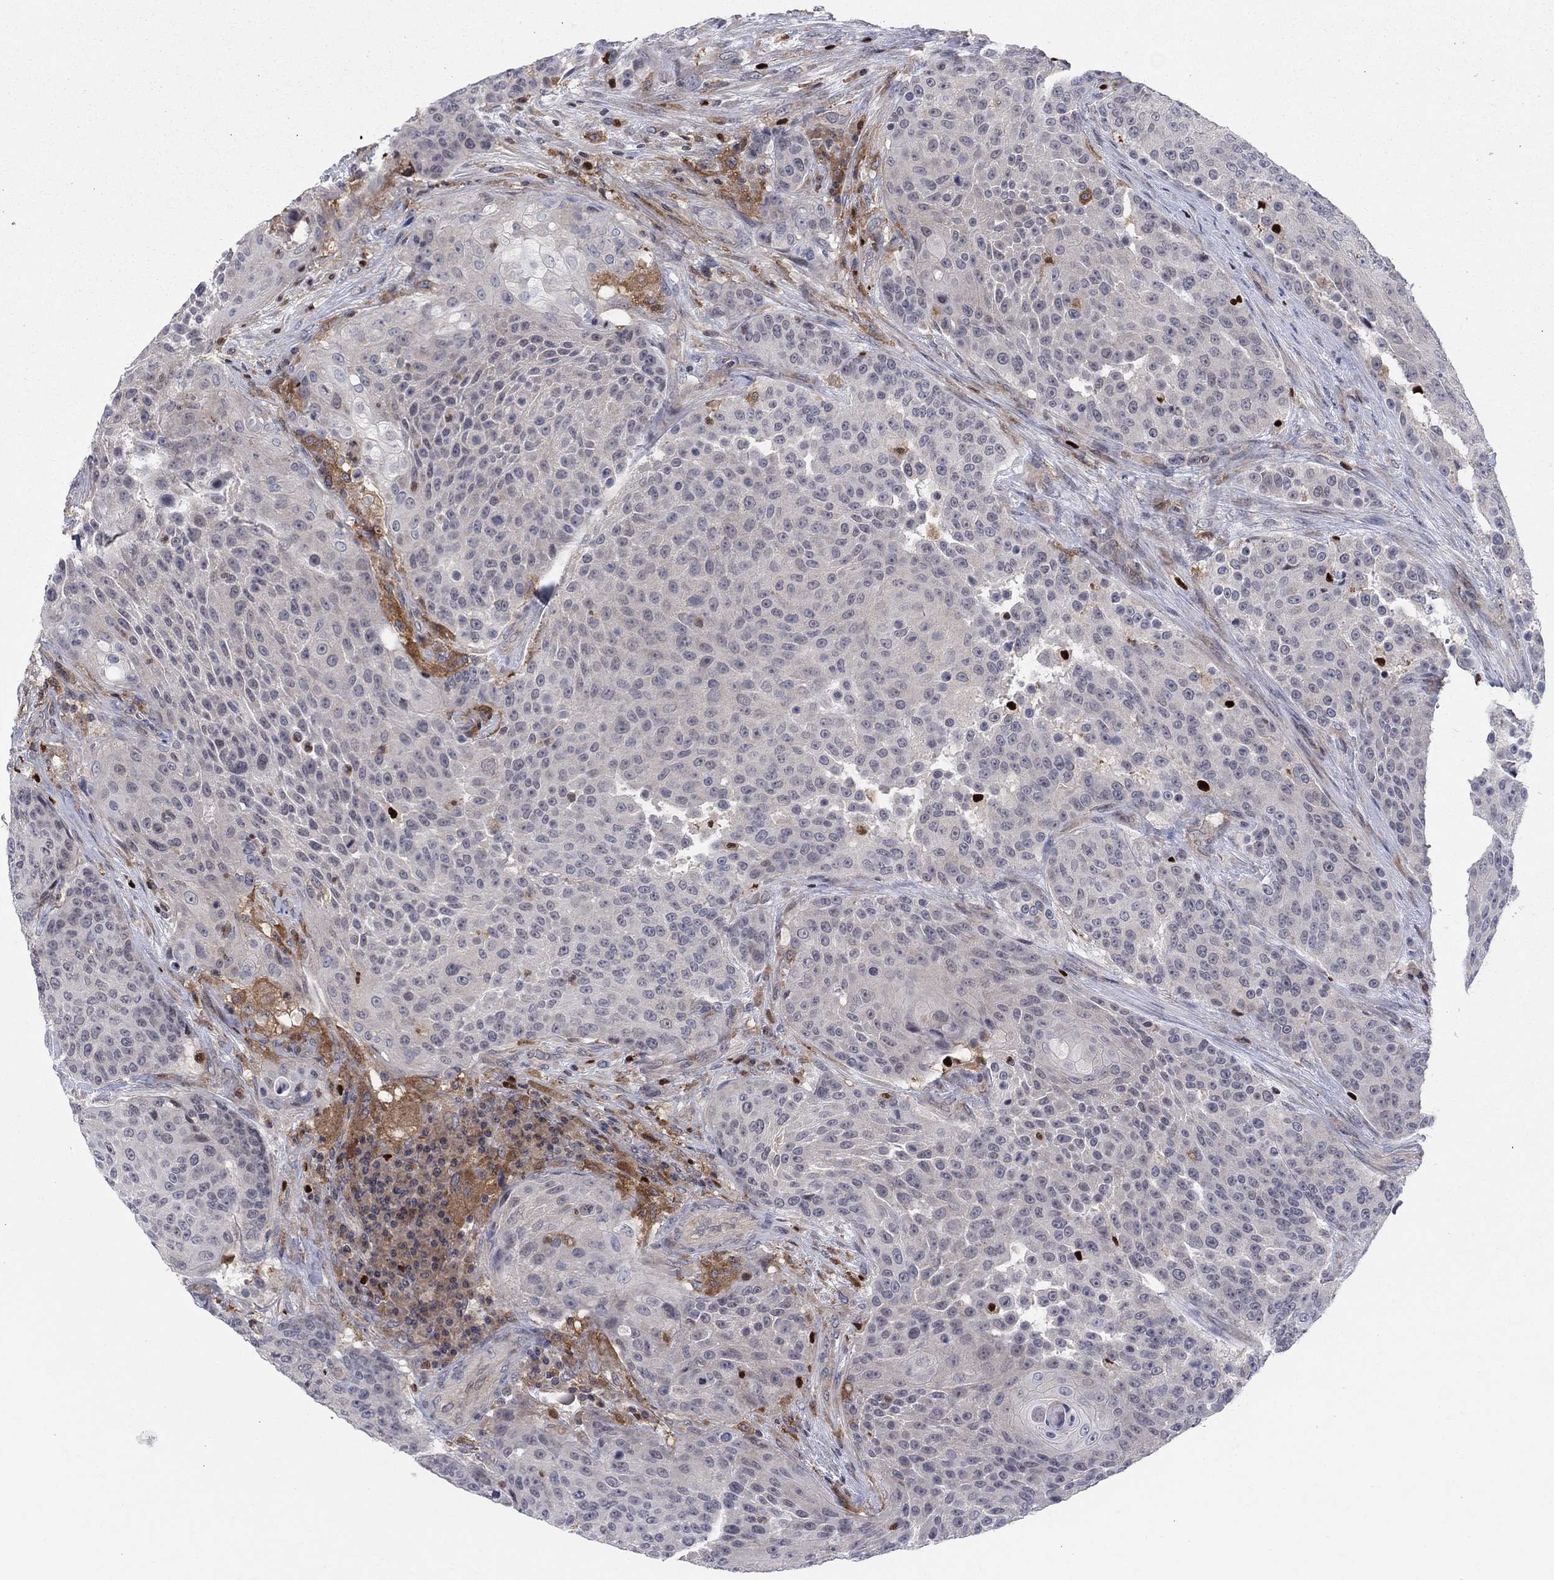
{"staining": {"intensity": "negative", "quantity": "none", "location": "none"}, "tissue": "urothelial cancer", "cell_type": "Tumor cells", "image_type": "cancer", "snomed": [{"axis": "morphology", "description": "Urothelial carcinoma, High grade"}, {"axis": "topography", "description": "Urinary bladder"}], "caption": "Histopathology image shows no significant protein expression in tumor cells of high-grade urothelial carcinoma.", "gene": "ZNHIT3", "patient": {"sex": "female", "age": 63}}